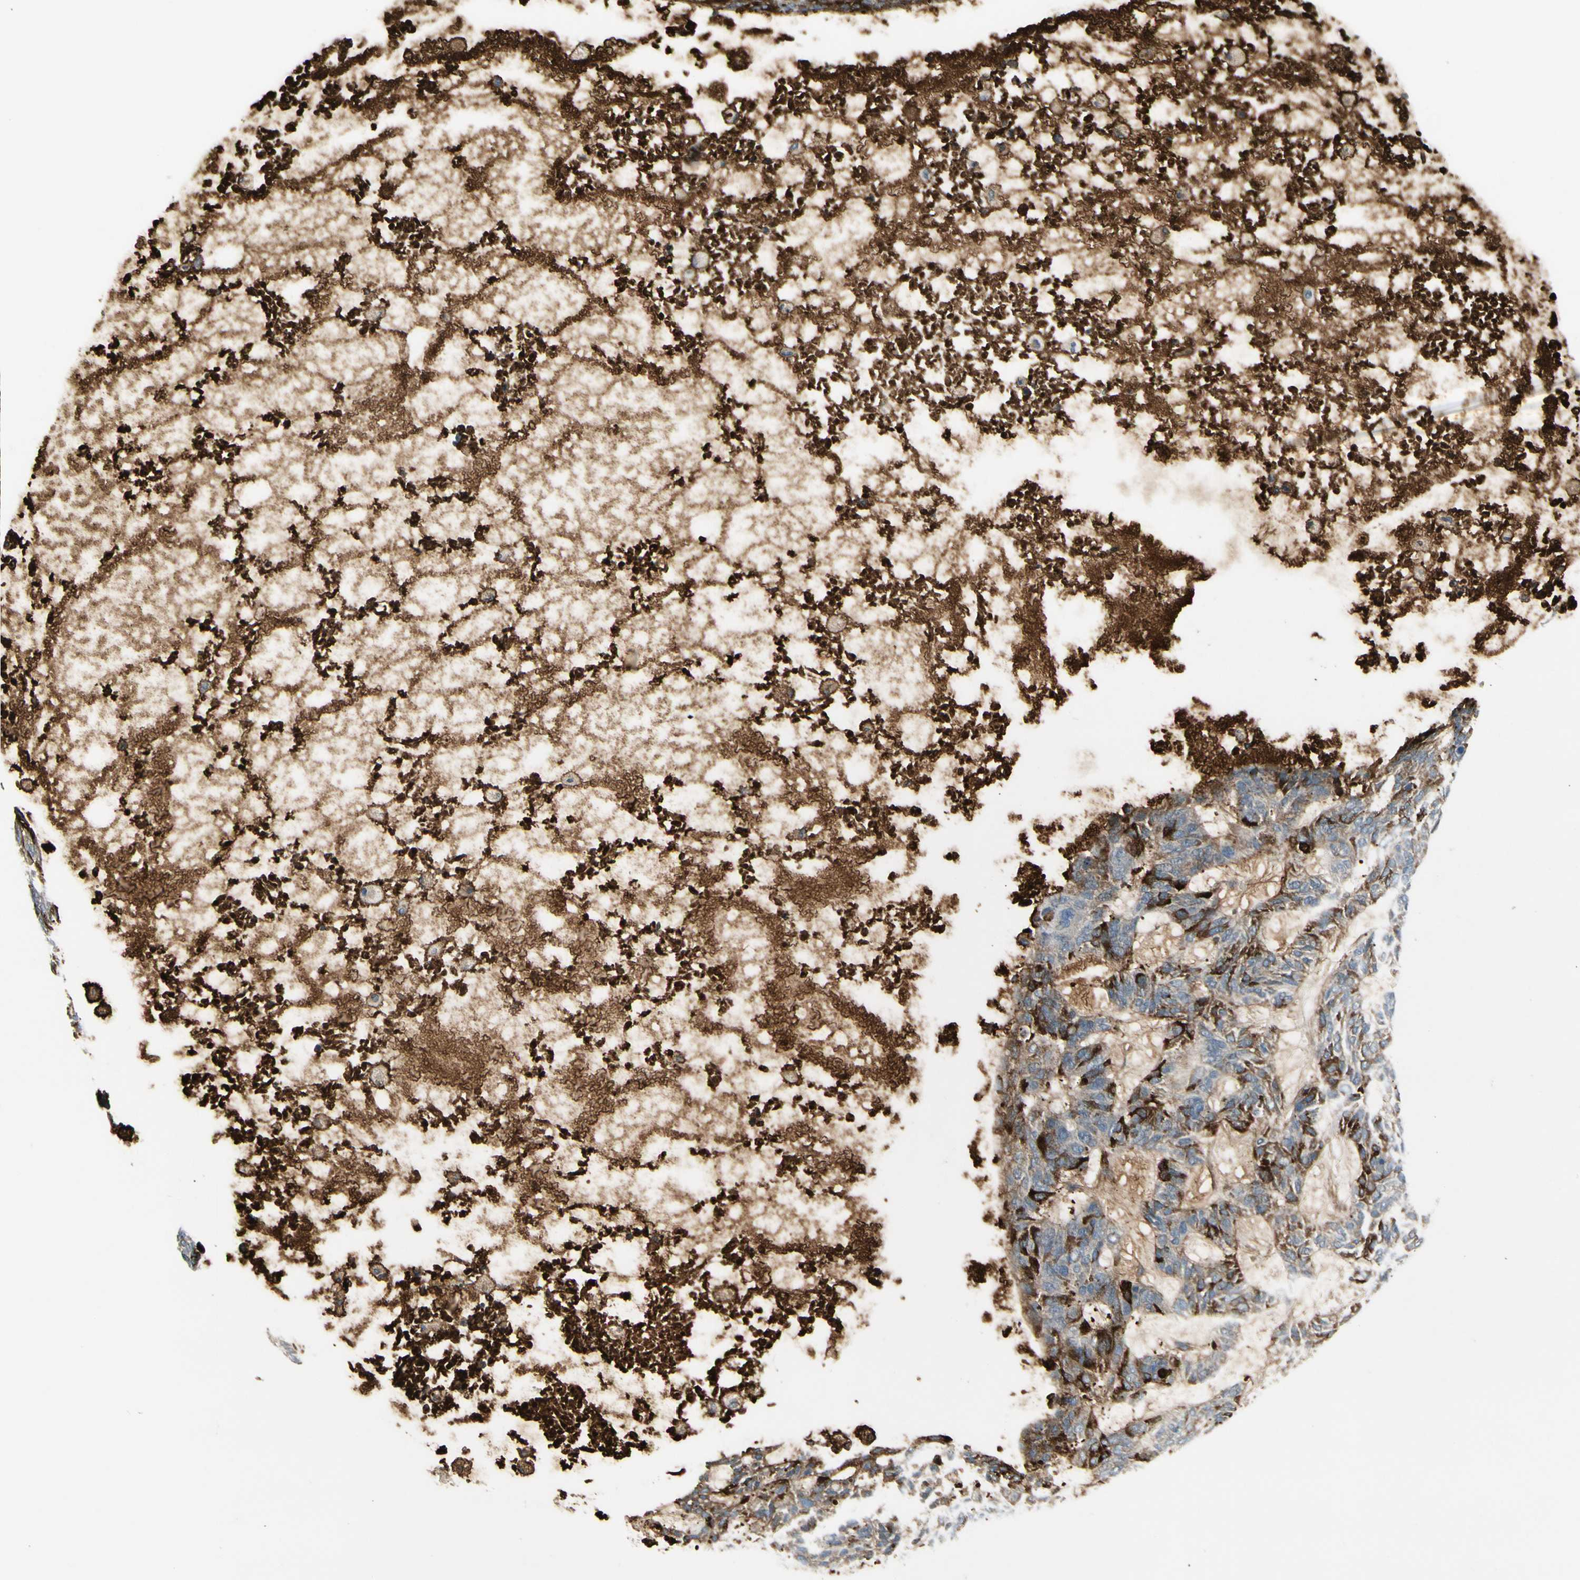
{"staining": {"intensity": "moderate", "quantity": "25%-75%", "location": "cytoplasmic/membranous"}, "tissue": "skin cancer", "cell_type": "Tumor cells", "image_type": "cancer", "snomed": [{"axis": "morphology", "description": "Basal cell carcinoma"}, {"axis": "topography", "description": "Skin"}], "caption": "There is medium levels of moderate cytoplasmic/membranous expression in tumor cells of skin cancer, as demonstrated by immunohistochemical staining (brown color).", "gene": "IGHG1", "patient": {"sex": "male", "age": 87}}